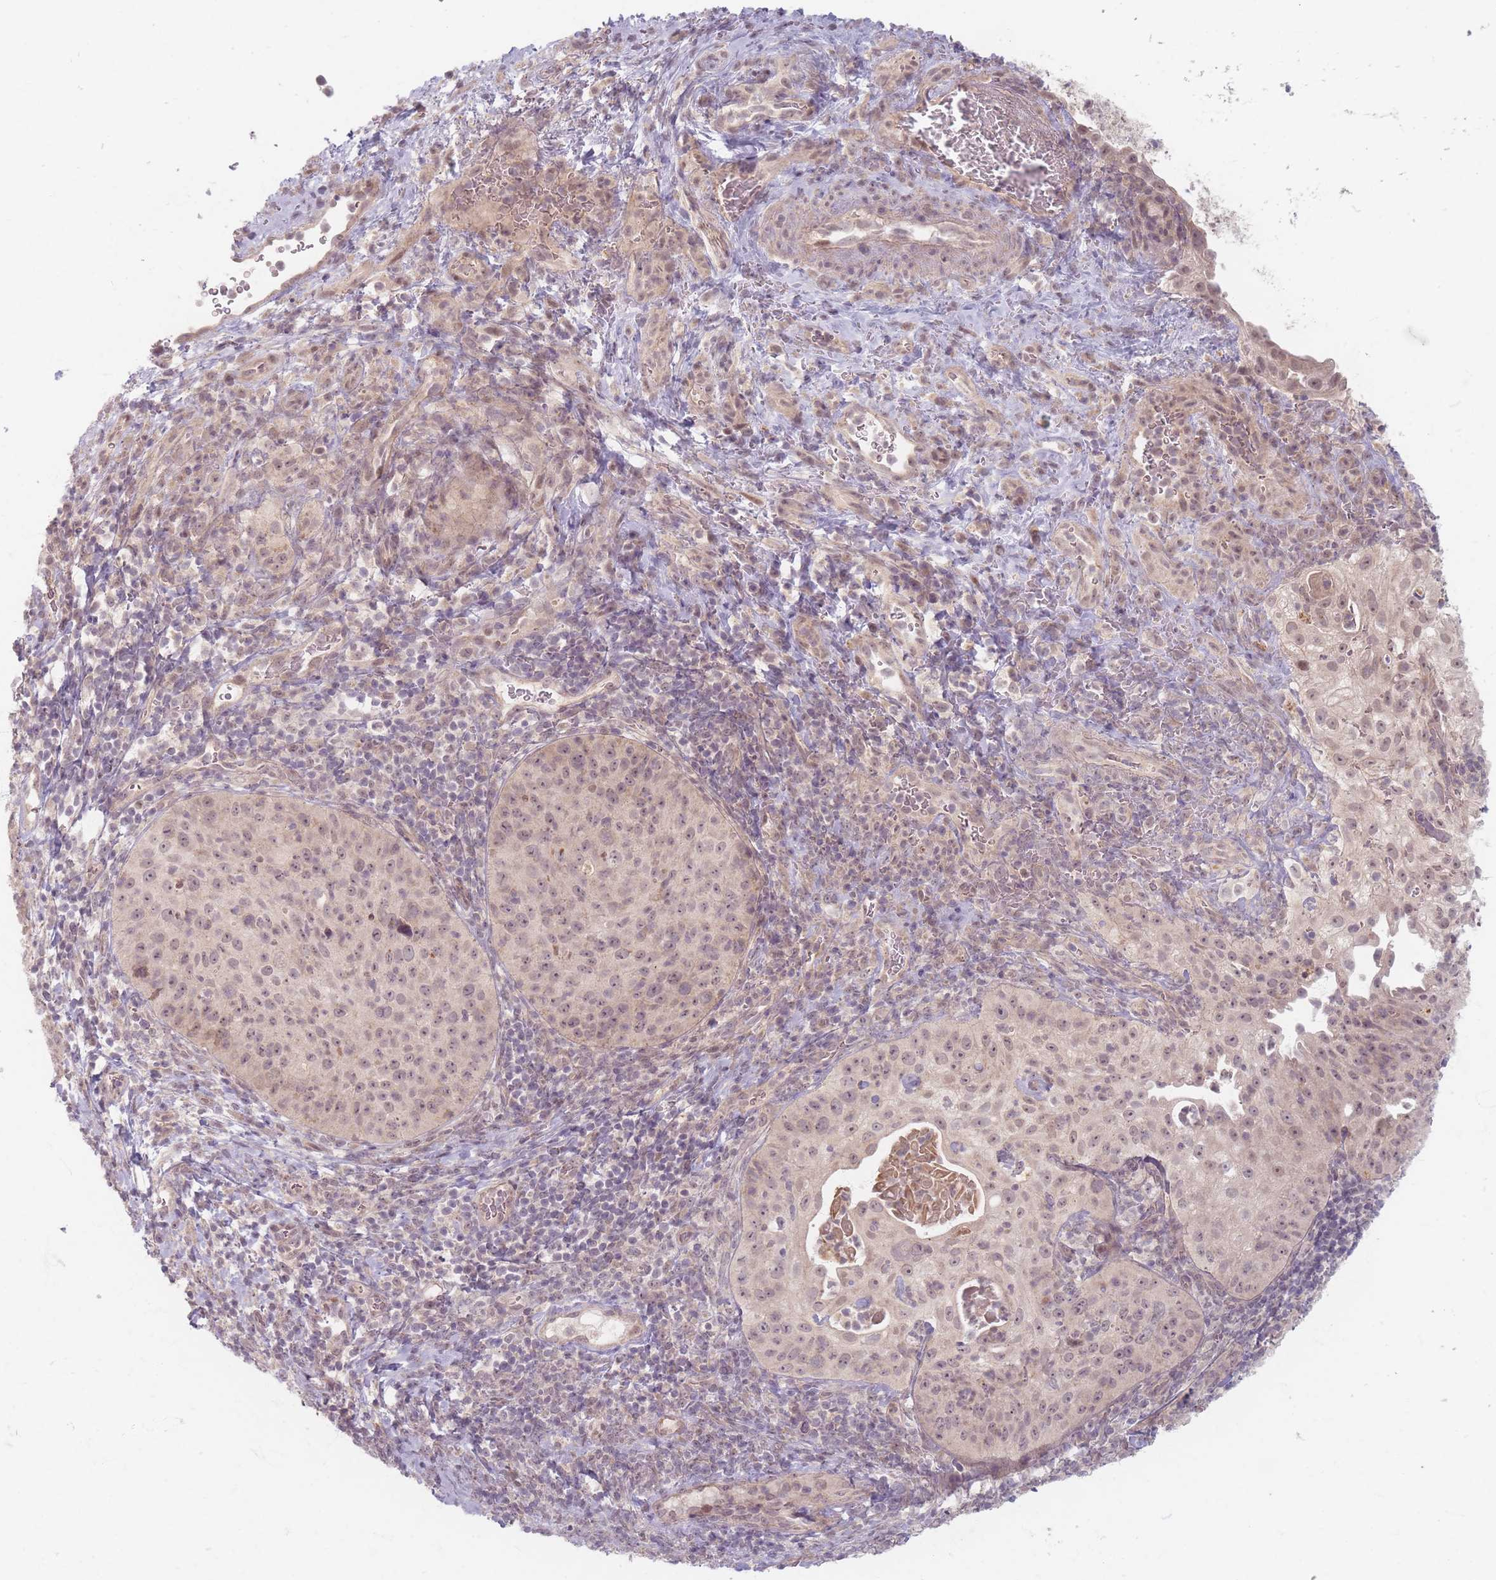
{"staining": {"intensity": "weak", "quantity": ">75%", "location": "cytoplasmic/membranous,nuclear"}, "tissue": "cervical cancer", "cell_type": "Tumor cells", "image_type": "cancer", "snomed": [{"axis": "morphology", "description": "Squamous cell carcinoma, NOS"}, {"axis": "topography", "description": "Cervix"}], "caption": "Immunohistochemistry (IHC) image of neoplastic tissue: cervical cancer (squamous cell carcinoma) stained using IHC reveals low levels of weak protein expression localized specifically in the cytoplasmic/membranous and nuclear of tumor cells, appearing as a cytoplasmic/membranous and nuclear brown color.", "gene": "GABRA6", "patient": {"sex": "female", "age": 52}}